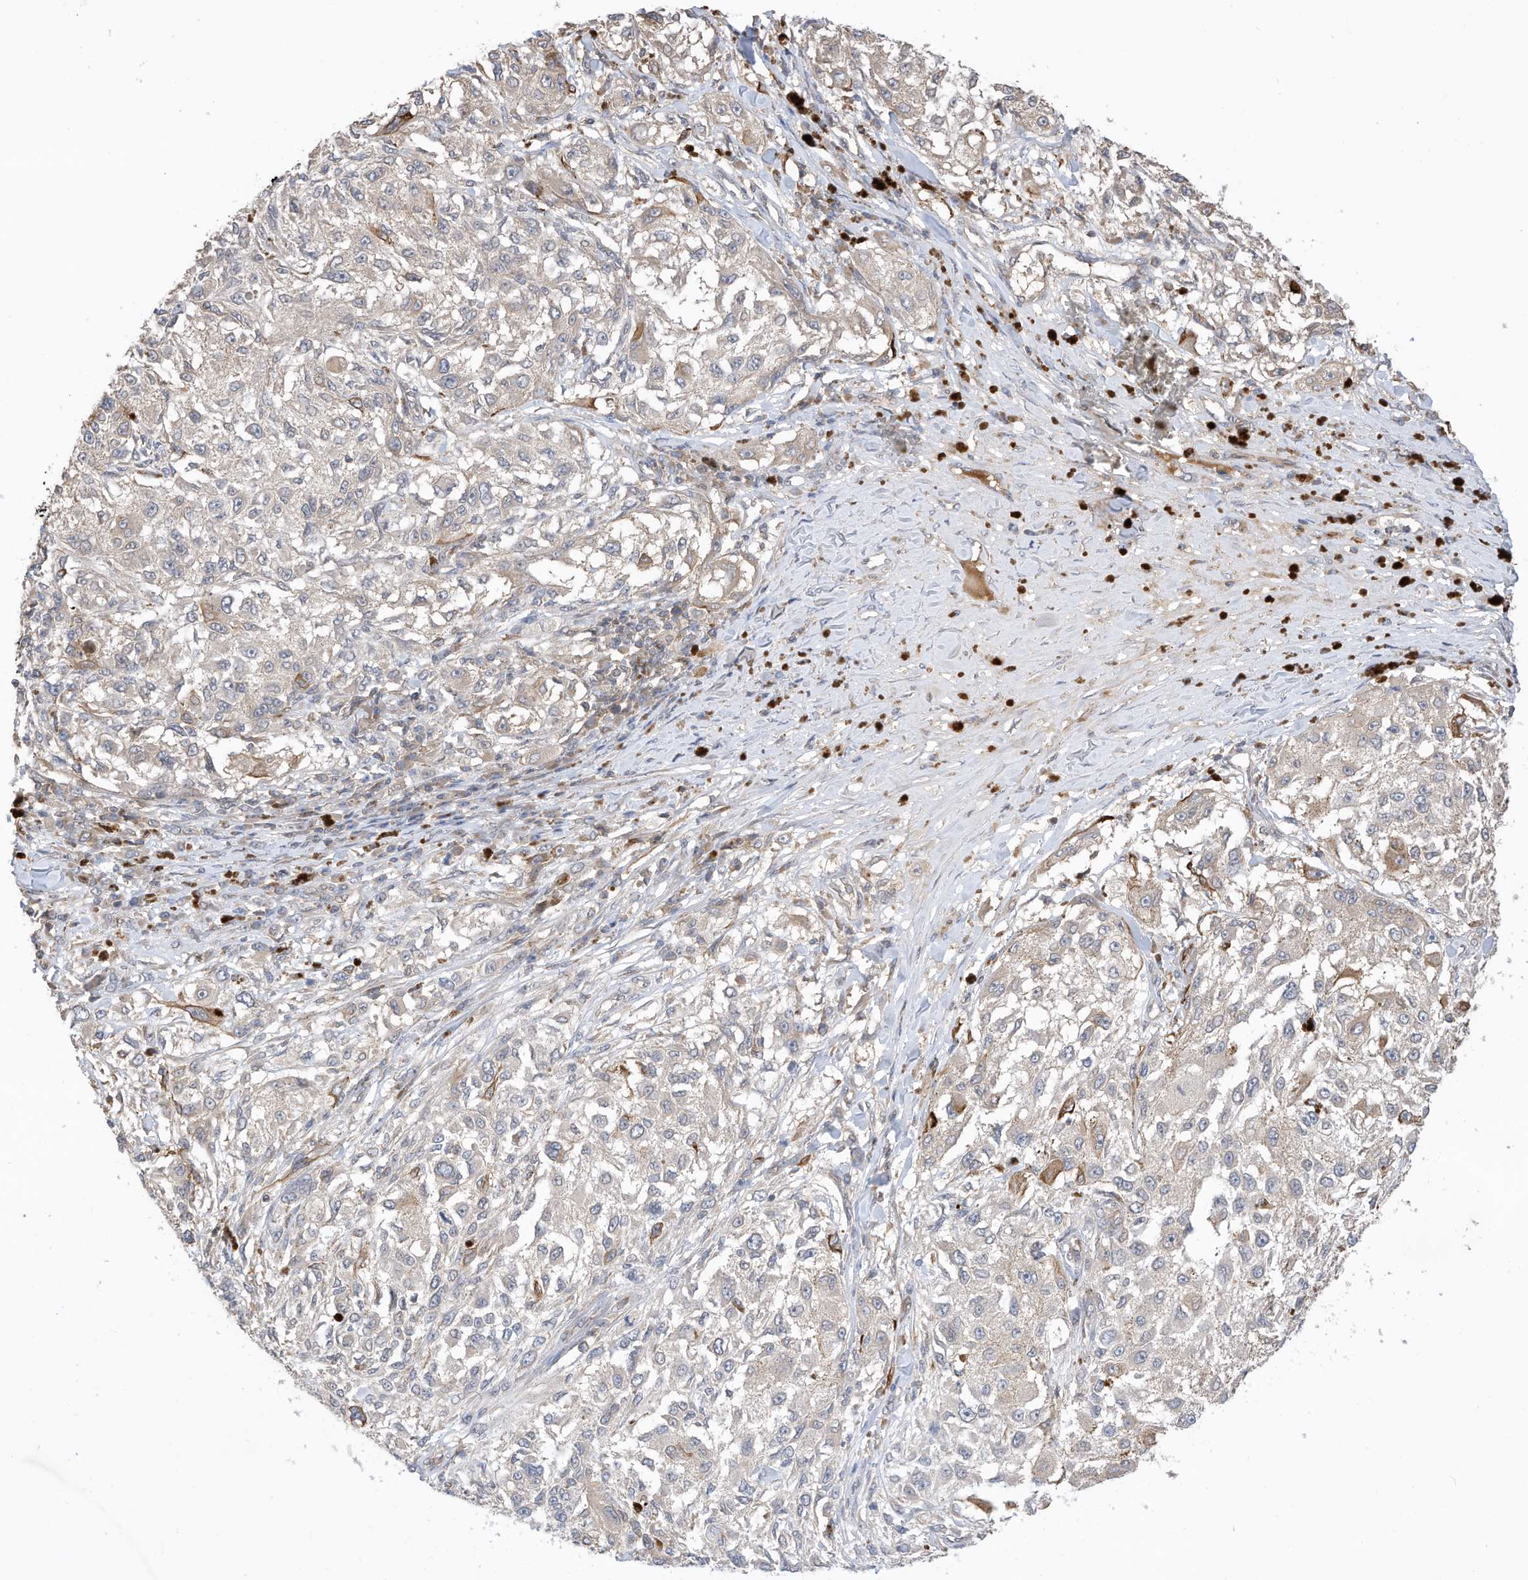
{"staining": {"intensity": "negative", "quantity": "none", "location": "none"}, "tissue": "melanoma", "cell_type": "Tumor cells", "image_type": "cancer", "snomed": [{"axis": "morphology", "description": "Necrosis, NOS"}, {"axis": "morphology", "description": "Malignant melanoma, NOS"}, {"axis": "topography", "description": "Skin"}], "caption": "Immunohistochemical staining of human malignant melanoma demonstrates no significant expression in tumor cells.", "gene": "REC8", "patient": {"sex": "female", "age": 87}}